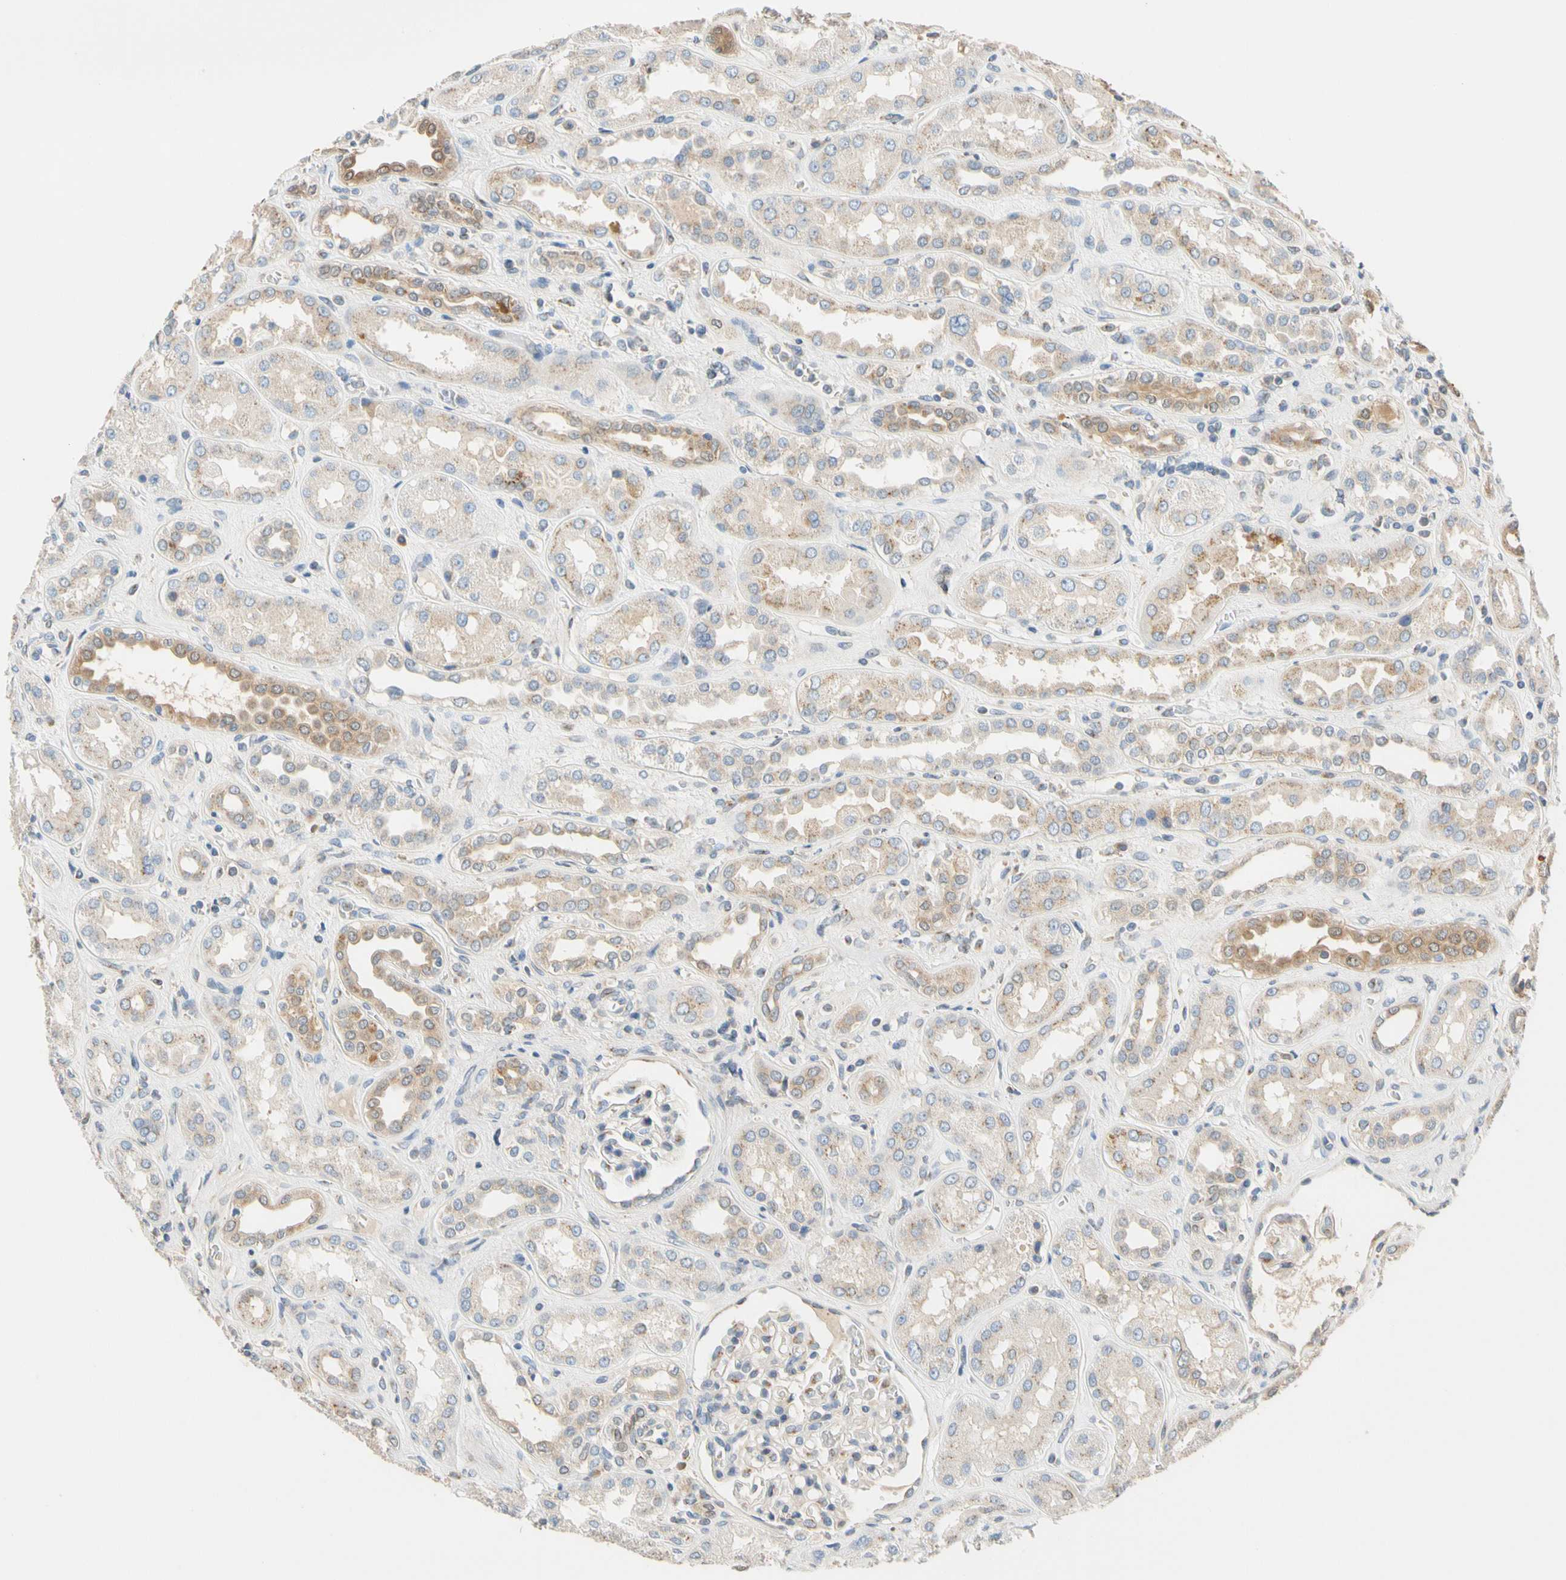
{"staining": {"intensity": "weak", "quantity": "<25%", "location": "cytoplasmic/membranous"}, "tissue": "kidney", "cell_type": "Cells in glomeruli", "image_type": "normal", "snomed": [{"axis": "morphology", "description": "Normal tissue, NOS"}, {"axis": "topography", "description": "Kidney"}], "caption": "DAB immunohistochemical staining of normal human kidney exhibits no significant expression in cells in glomeruli.", "gene": "GPSM2", "patient": {"sex": "male", "age": 59}}